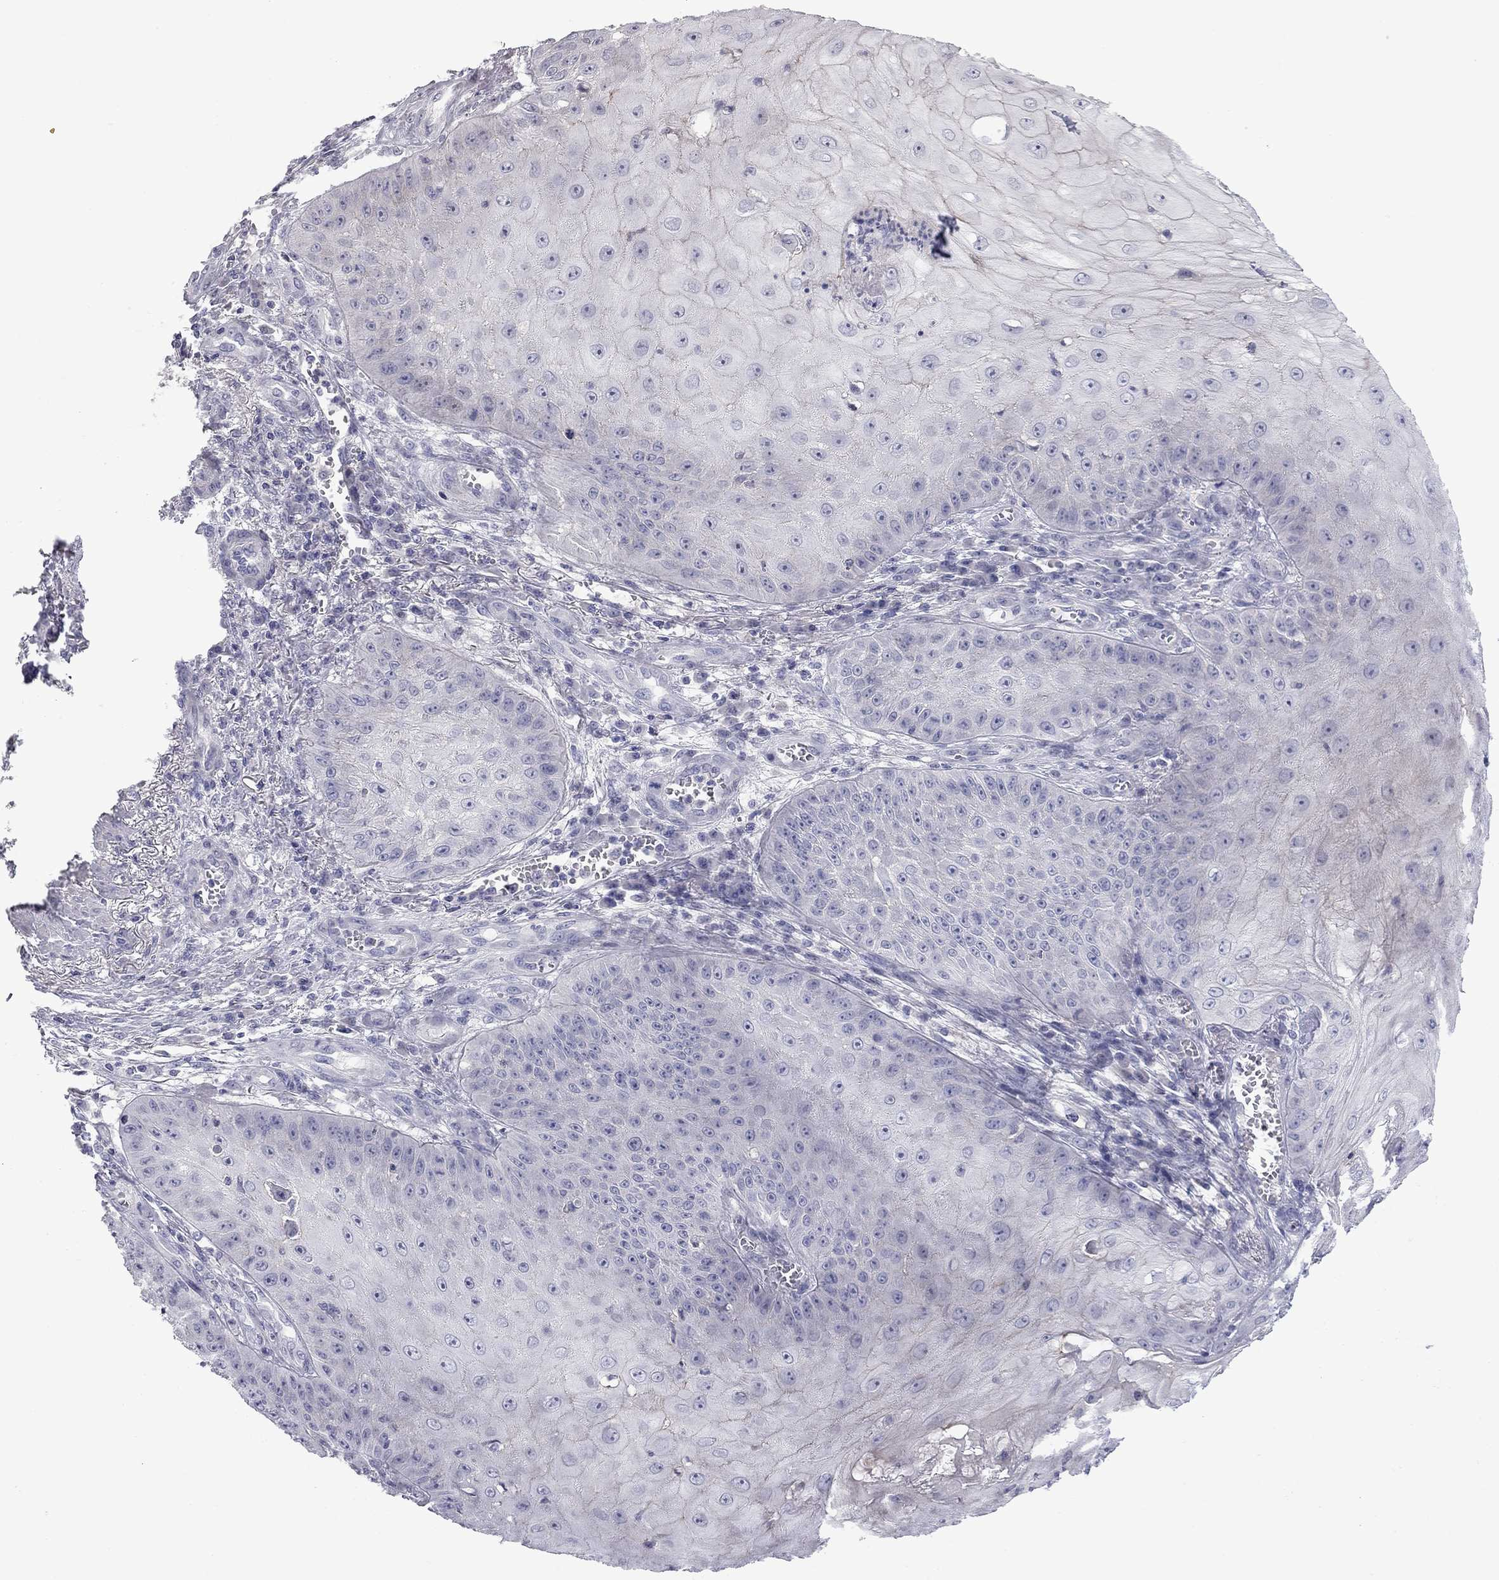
{"staining": {"intensity": "weak", "quantity": "<25%", "location": "cytoplasmic/membranous"}, "tissue": "skin cancer", "cell_type": "Tumor cells", "image_type": "cancer", "snomed": [{"axis": "morphology", "description": "Squamous cell carcinoma, NOS"}, {"axis": "topography", "description": "Skin"}], "caption": "There is no significant expression in tumor cells of skin cancer. The staining is performed using DAB (3,3'-diaminobenzidine) brown chromogen with nuclei counter-stained in using hematoxylin.", "gene": "NRARP", "patient": {"sex": "male", "age": 70}}